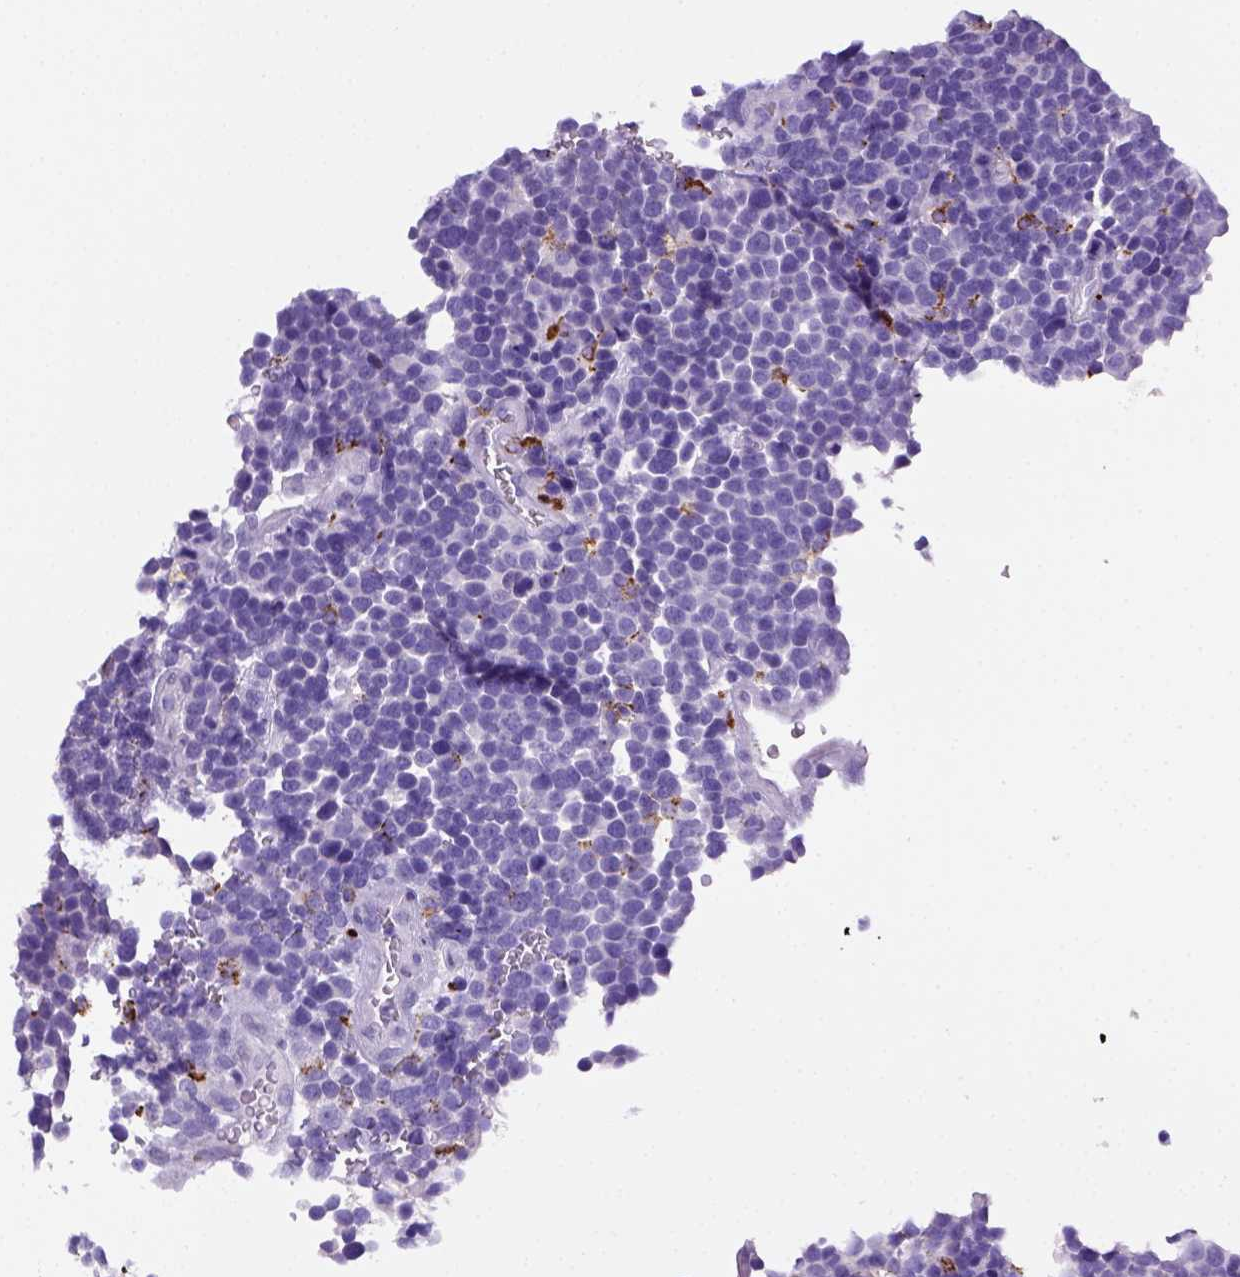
{"staining": {"intensity": "negative", "quantity": "none", "location": "none"}, "tissue": "glioma", "cell_type": "Tumor cells", "image_type": "cancer", "snomed": [{"axis": "morphology", "description": "Glioma, malignant, High grade"}, {"axis": "topography", "description": "Brain"}], "caption": "This is an immunohistochemistry (IHC) micrograph of glioma. There is no positivity in tumor cells.", "gene": "CD68", "patient": {"sex": "male", "age": 33}}